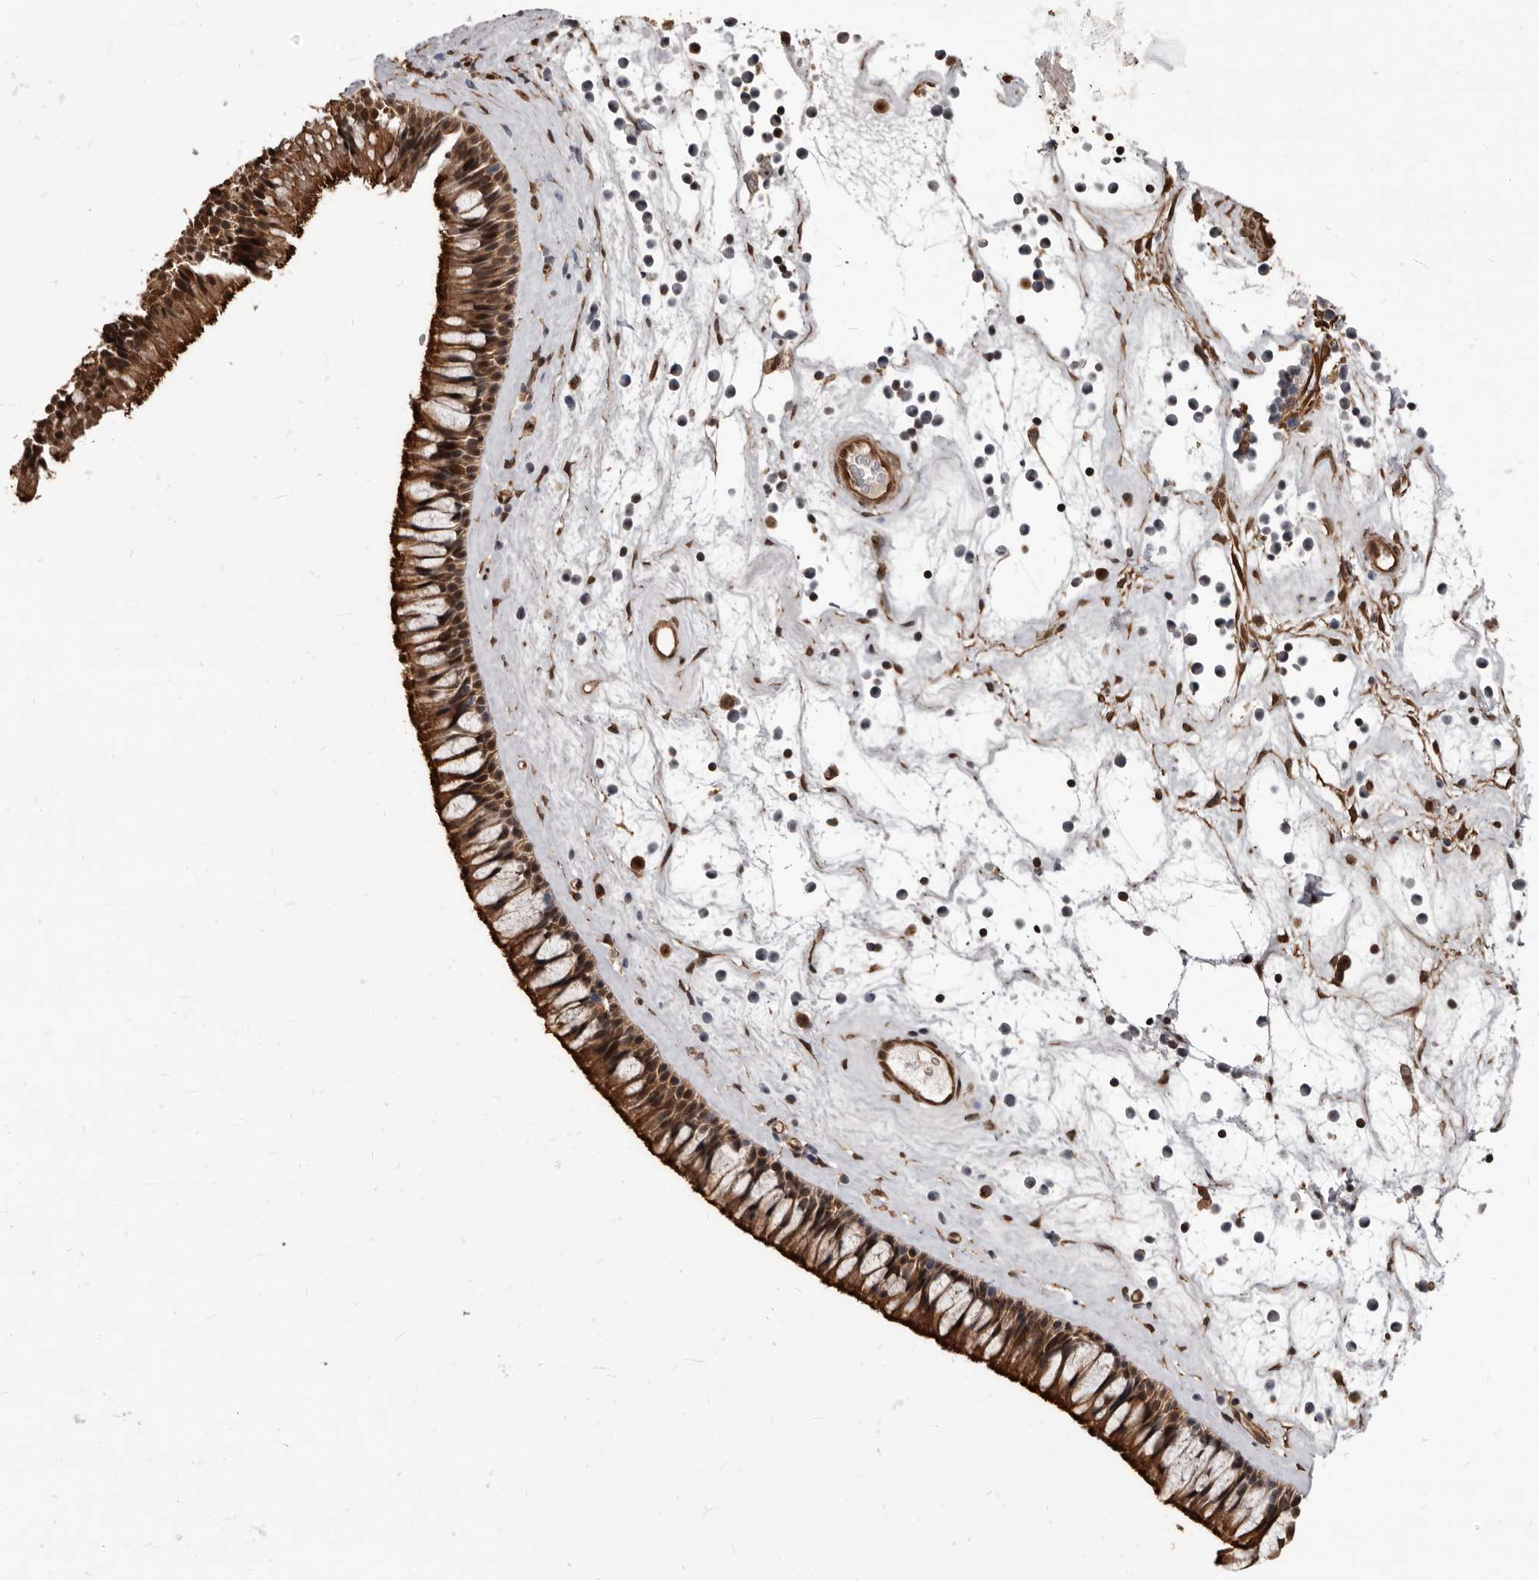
{"staining": {"intensity": "strong", "quantity": ">75%", "location": "cytoplasmic/membranous,nuclear"}, "tissue": "nasopharynx", "cell_type": "Respiratory epithelial cells", "image_type": "normal", "snomed": [{"axis": "morphology", "description": "Normal tissue, NOS"}, {"axis": "topography", "description": "Nasopharynx"}], "caption": "An immunohistochemistry histopathology image of normal tissue is shown. Protein staining in brown labels strong cytoplasmic/membranous,nuclear positivity in nasopharynx within respiratory epithelial cells. The staining was performed using DAB, with brown indicating positive protein expression. Nuclei are stained blue with hematoxylin.", "gene": "ADAMTS20", "patient": {"sex": "male", "age": 64}}